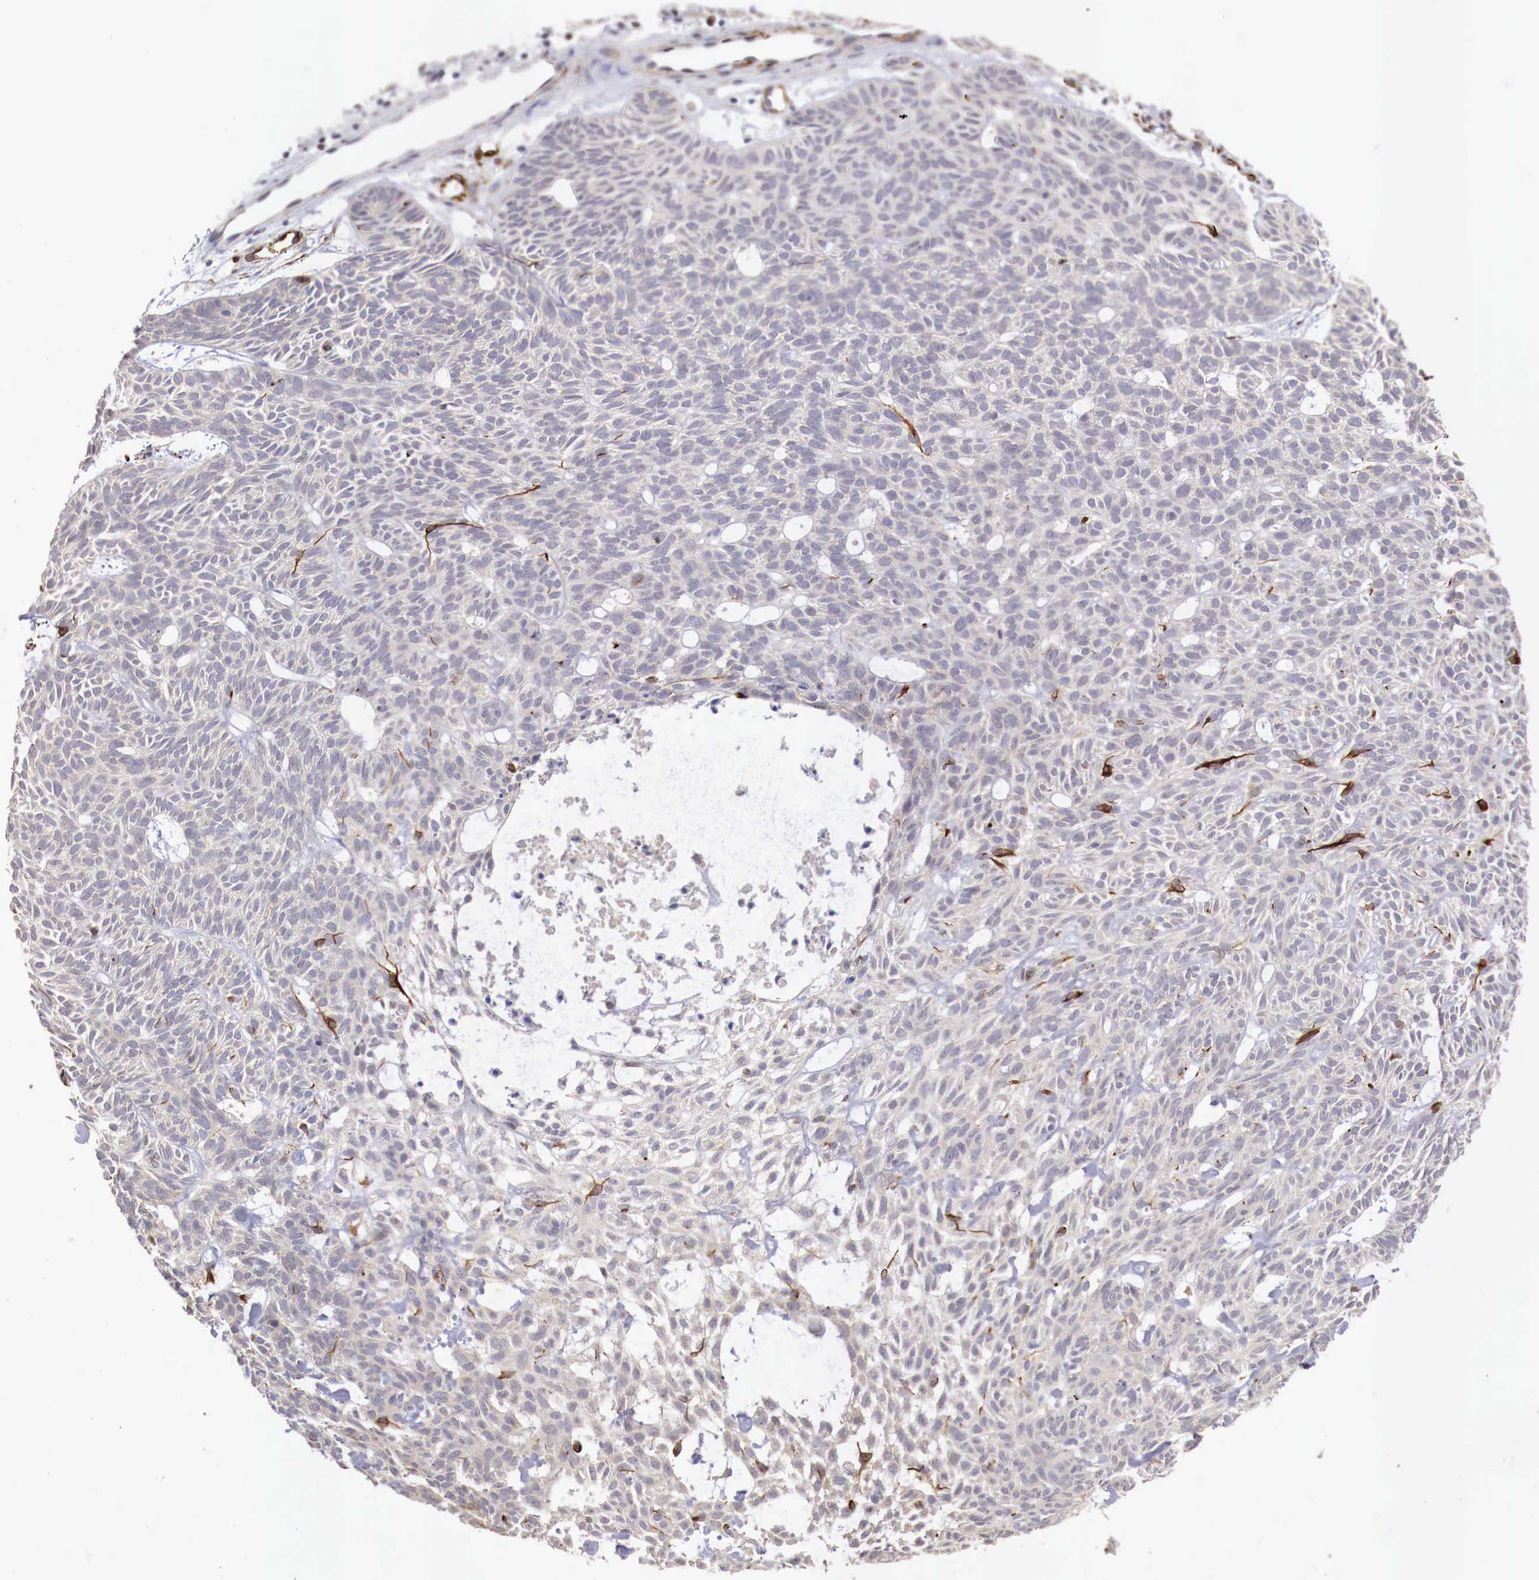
{"staining": {"intensity": "negative", "quantity": "none", "location": "none"}, "tissue": "skin cancer", "cell_type": "Tumor cells", "image_type": "cancer", "snomed": [{"axis": "morphology", "description": "Basal cell carcinoma"}, {"axis": "topography", "description": "Skin"}], "caption": "This is an IHC image of human skin basal cell carcinoma. There is no staining in tumor cells.", "gene": "WT1", "patient": {"sex": "male", "age": 75}}